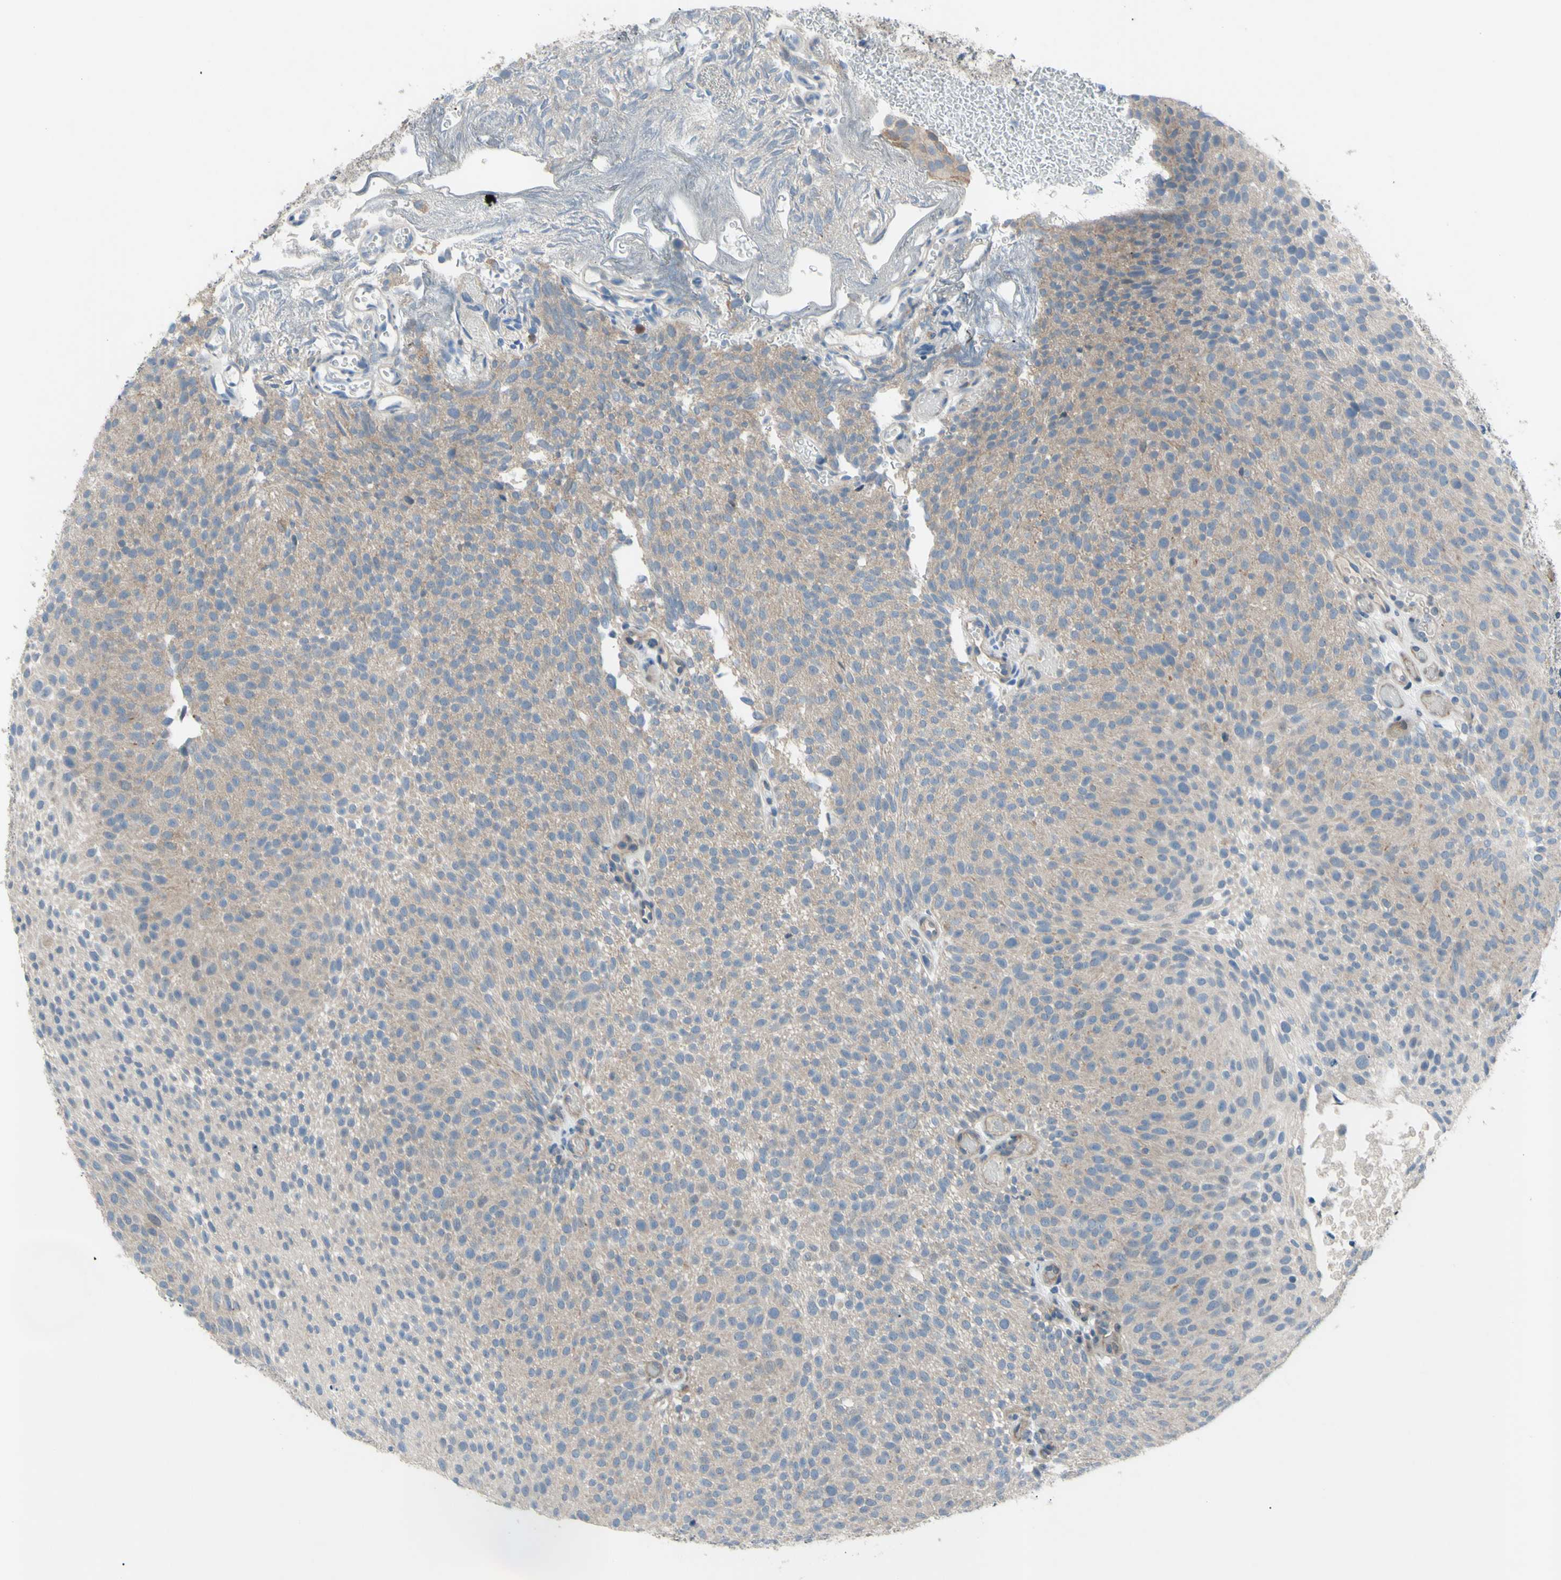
{"staining": {"intensity": "moderate", "quantity": ">75%", "location": "cytoplasmic/membranous"}, "tissue": "urothelial cancer", "cell_type": "Tumor cells", "image_type": "cancer", "snomed": [{"axis": "morphology", "description": "Urothelial carcinoma, Low grade"}, {"axis": "topography", "description": "Urinary bladder"}], "caption": "A medium amount of moderate cytoplasmic/membranous staining is identified in about >75% of tumor cells in urothelial cancer tissue.", "gene": "GRAMD2B", "patient": {"sex": "male", "age": 78}}